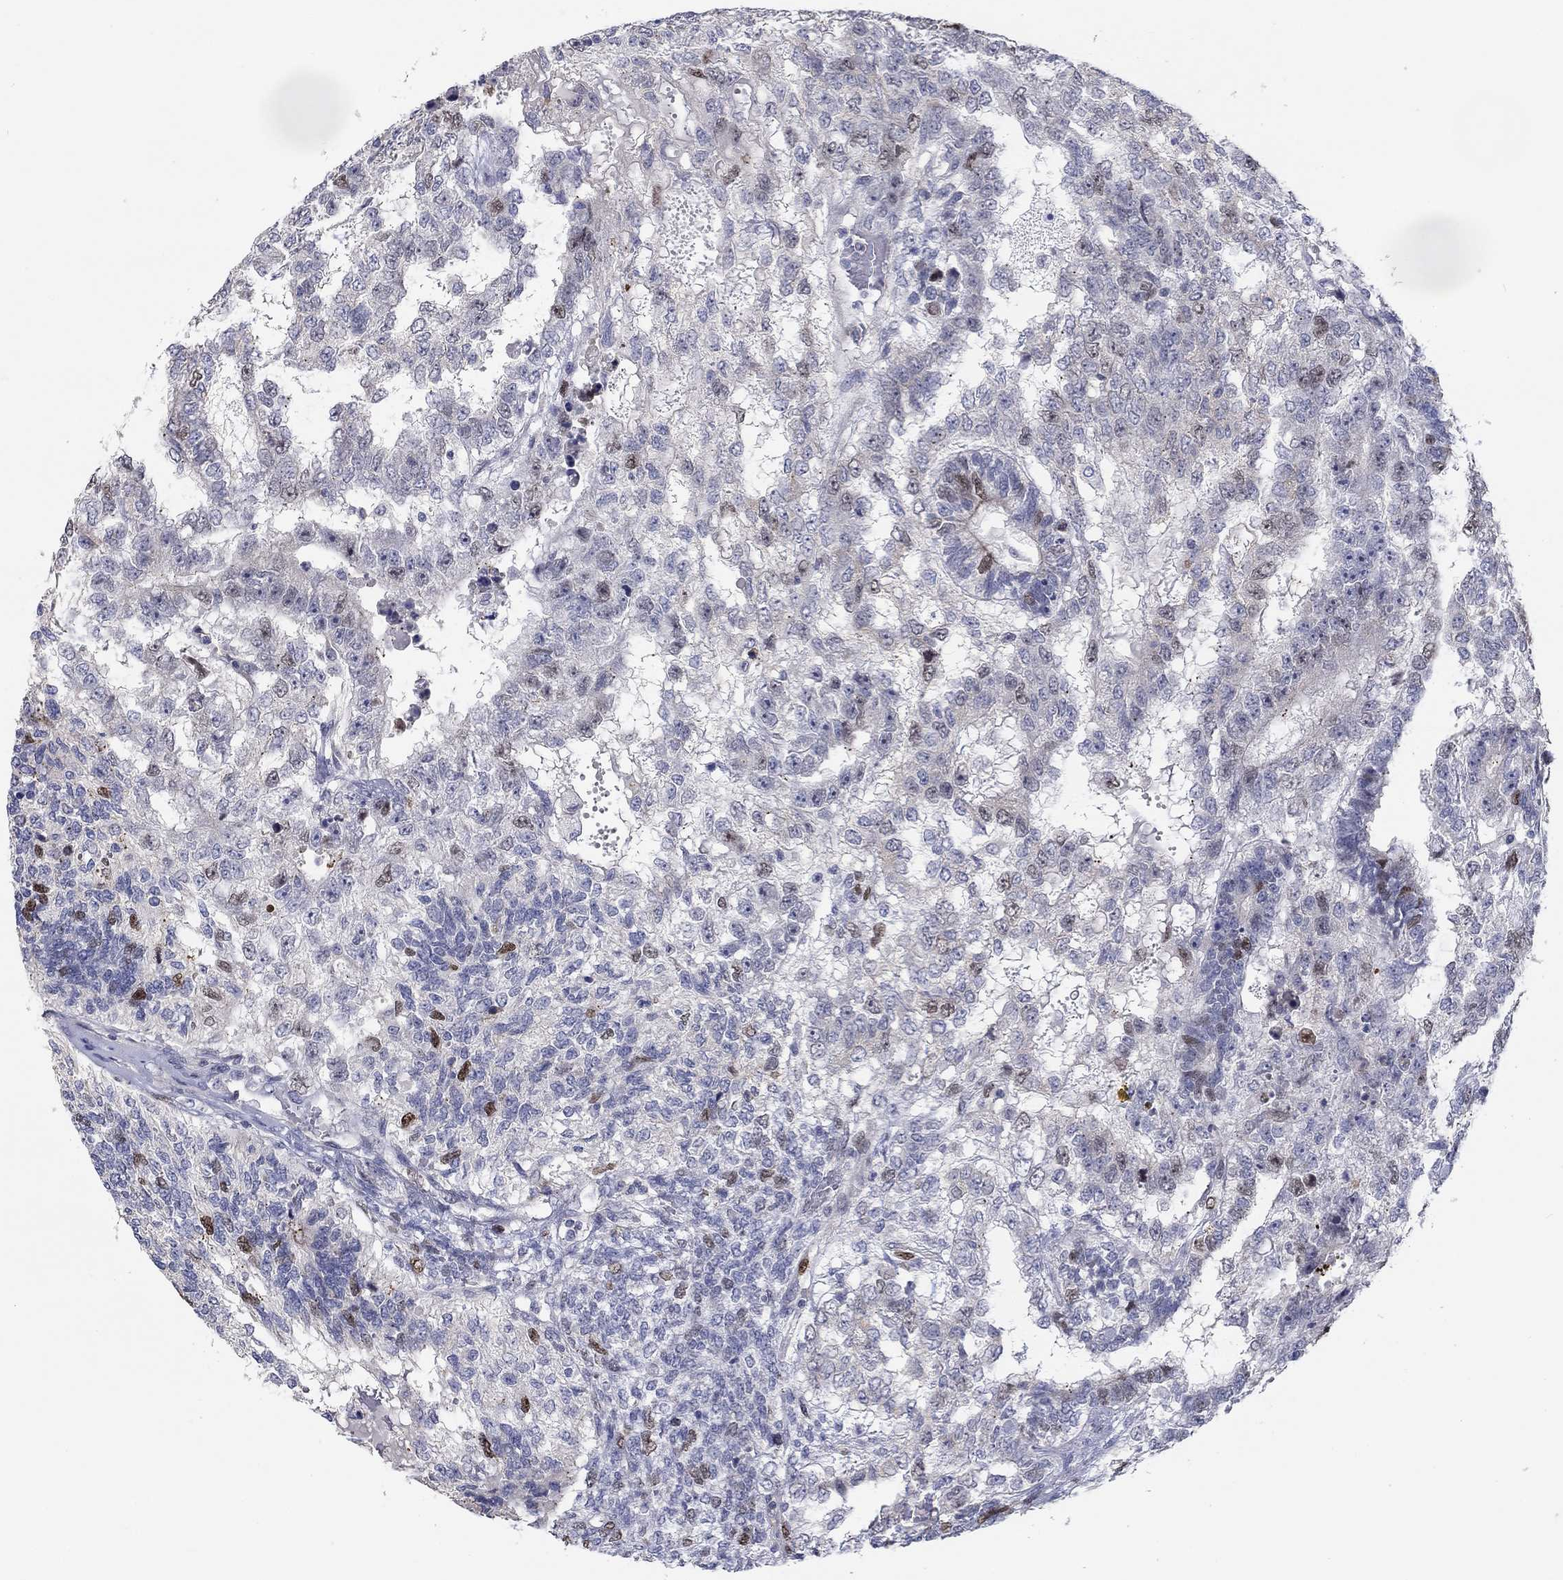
{"staining": {"intensity": "strong", "quantity": "<25%", "location": "nuclear"}, "tissue": "testis cancer", "cell_type": "Tumor cells", "image_type": "cancer", "snomed": [{"axis": "morphology", "description": "Seminoma, NOS"}, {"axis": "morphology", "description": "Carcinoma, Embryonal, NOS"}, {"axis": "topography", "description": "Testis"}], "caption": "Immunohistochemical staining of human testis seminoma exhibits medium levels of strong nuclear protein expression in approximately <25% of tumor cells.", "gene": "PRC1", "patient": {"sex": "male", "age": 41}}